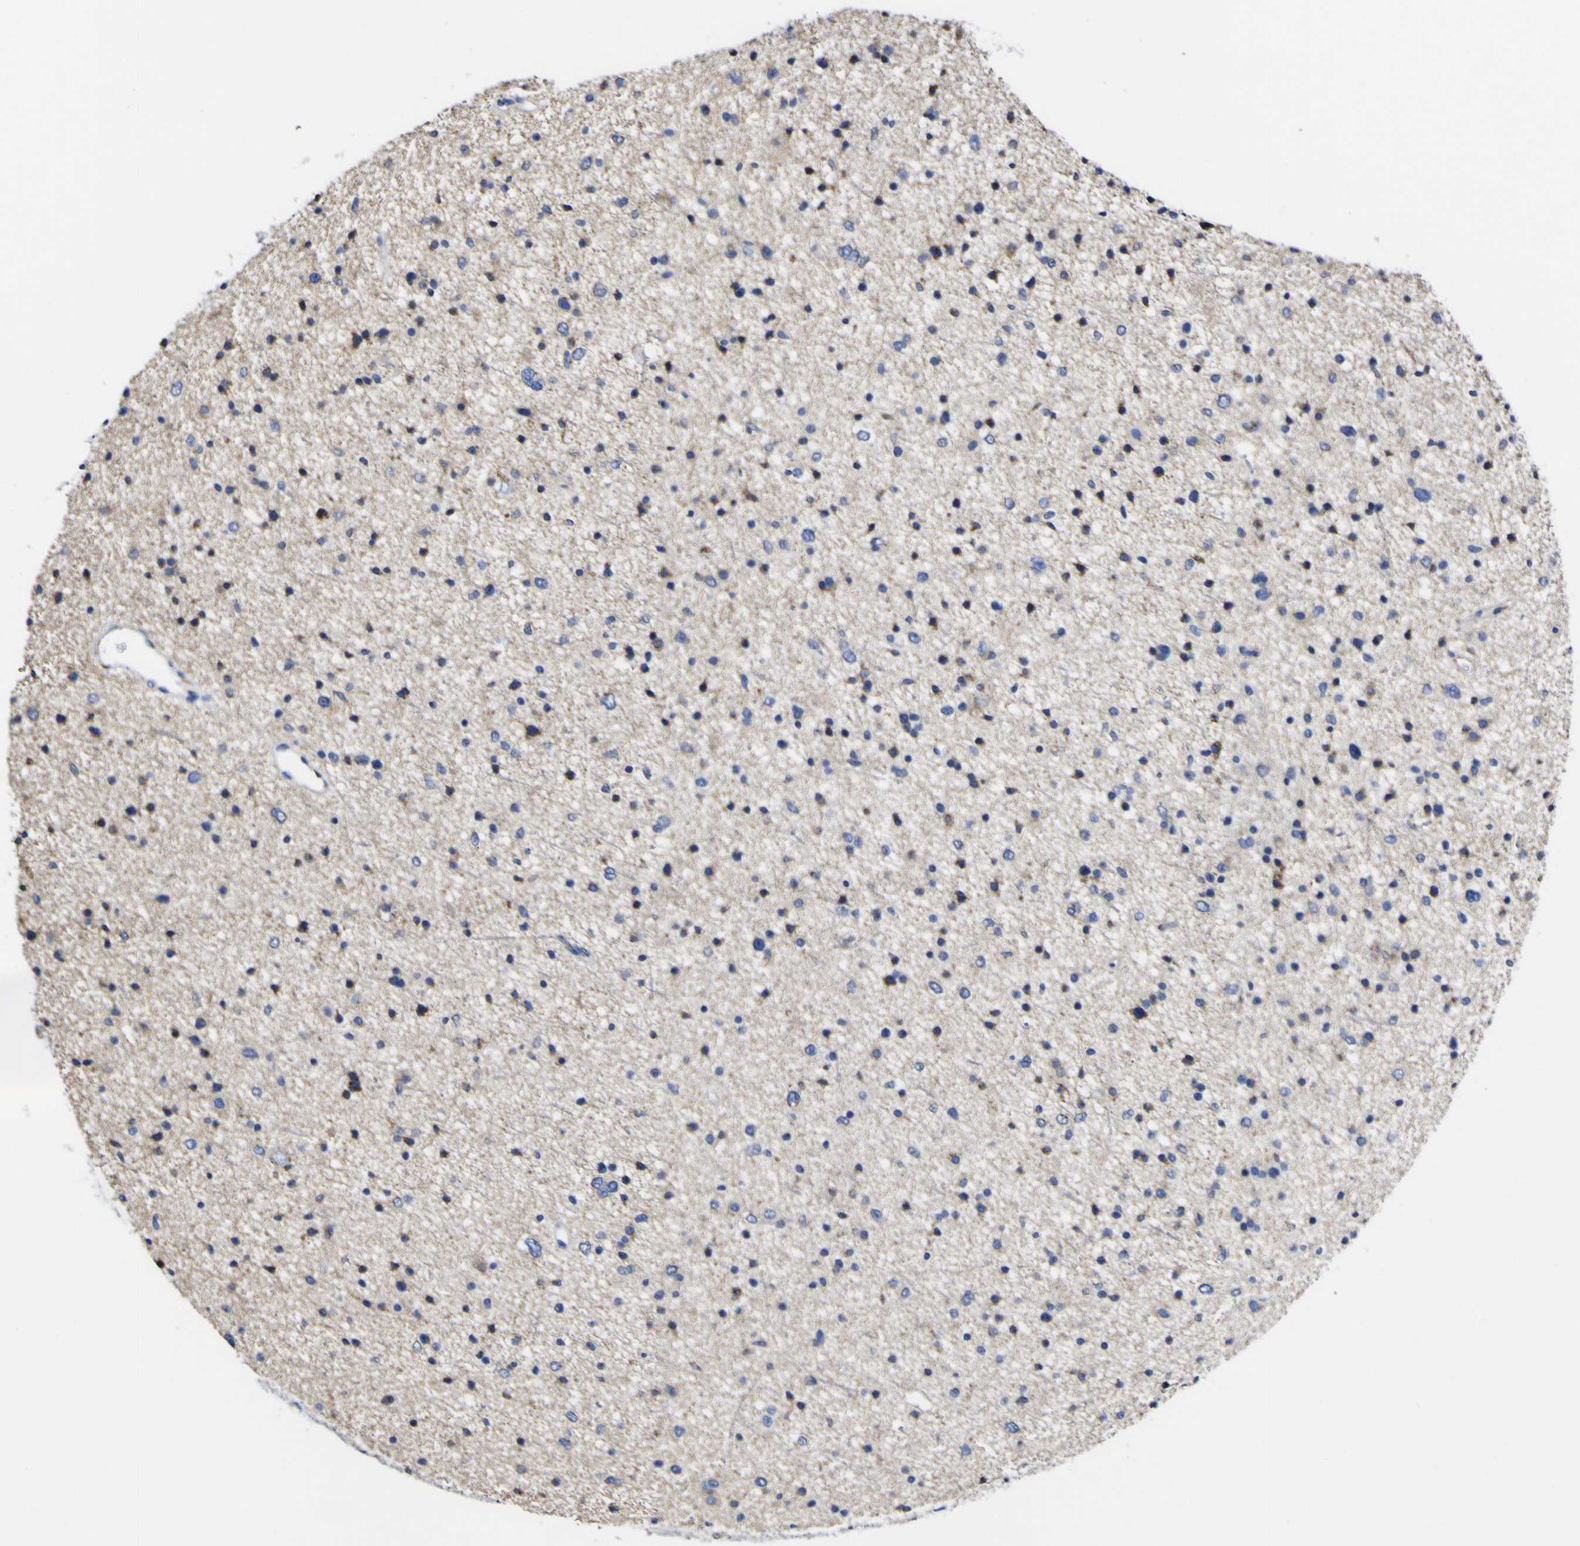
{"staining": {"intensity": "negative", "quantity": "none", "location": "none"}, "tissue": "glioma", "cell_type": "Tumor cells", "image_type": "cancer", "snomed": [{"axis": "morphology", "description": "Glioma, malignant, Low grade"}, {"axis": "topography", "description": "Brain"}], "caption": "The image displays no significant expression in tumor cells of glioma.", "gene": "GOLM1", "patient": {"sex": "female", "age": 37}}